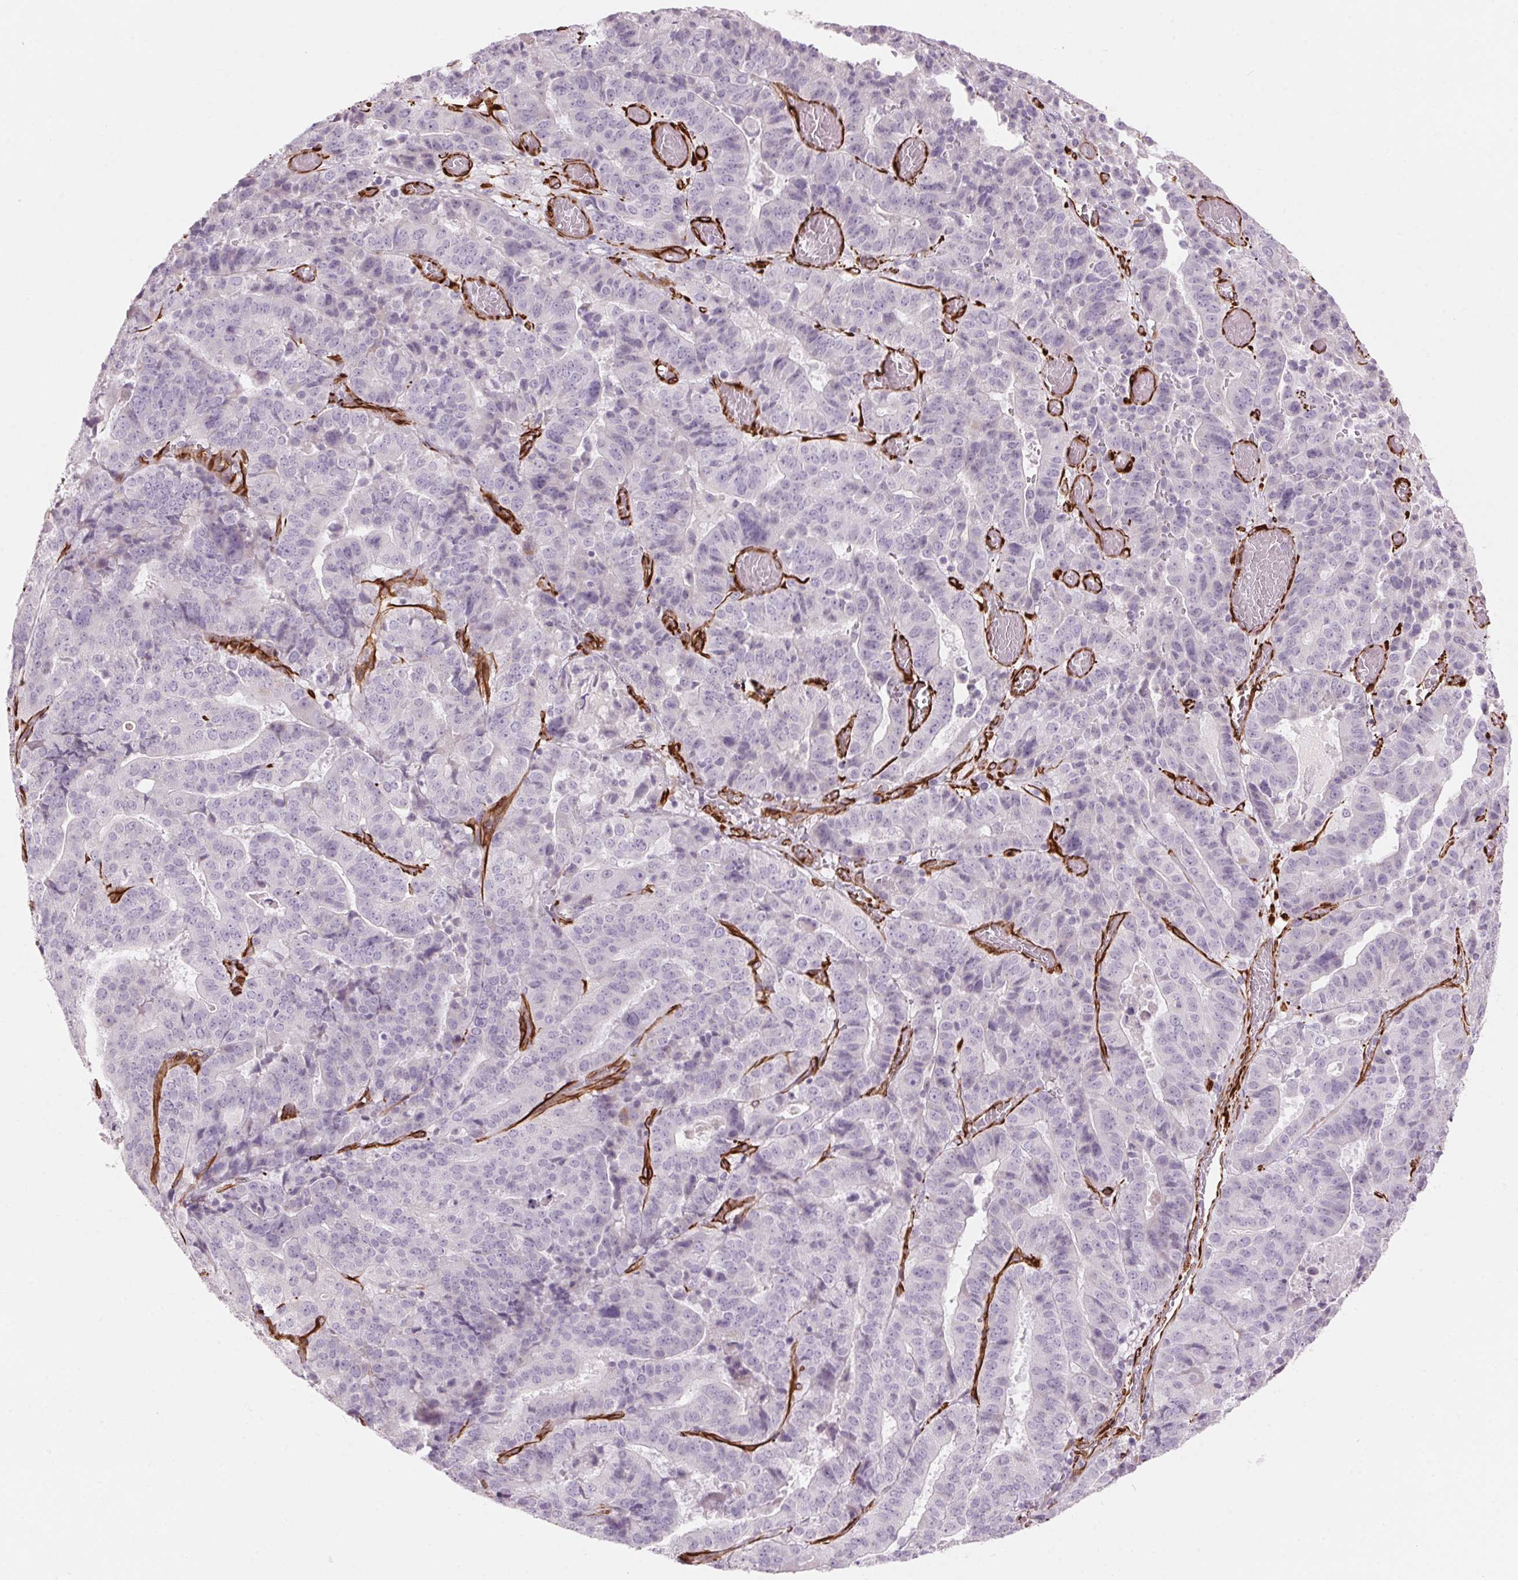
{"staining": {"intensity": "negative", "quantity": "none", "location": "none"}, "tissue": "stomach cancer", "cell_type": "Tumor cells", "image_type": "cancer", "snomed": [{"axis": "morphology", "description": "Adenocarcinoma, NOS"}, {"axis": "topography", "description": "Stomach"}], "caption": "Immunohistochemistry (IHC) histopathology image of human stomach cancer stained for a protein (brown), which exhibits no positivity in tumor cells.", "gene": "CLPS", "patient": {"sex": "male", "age": 48}}